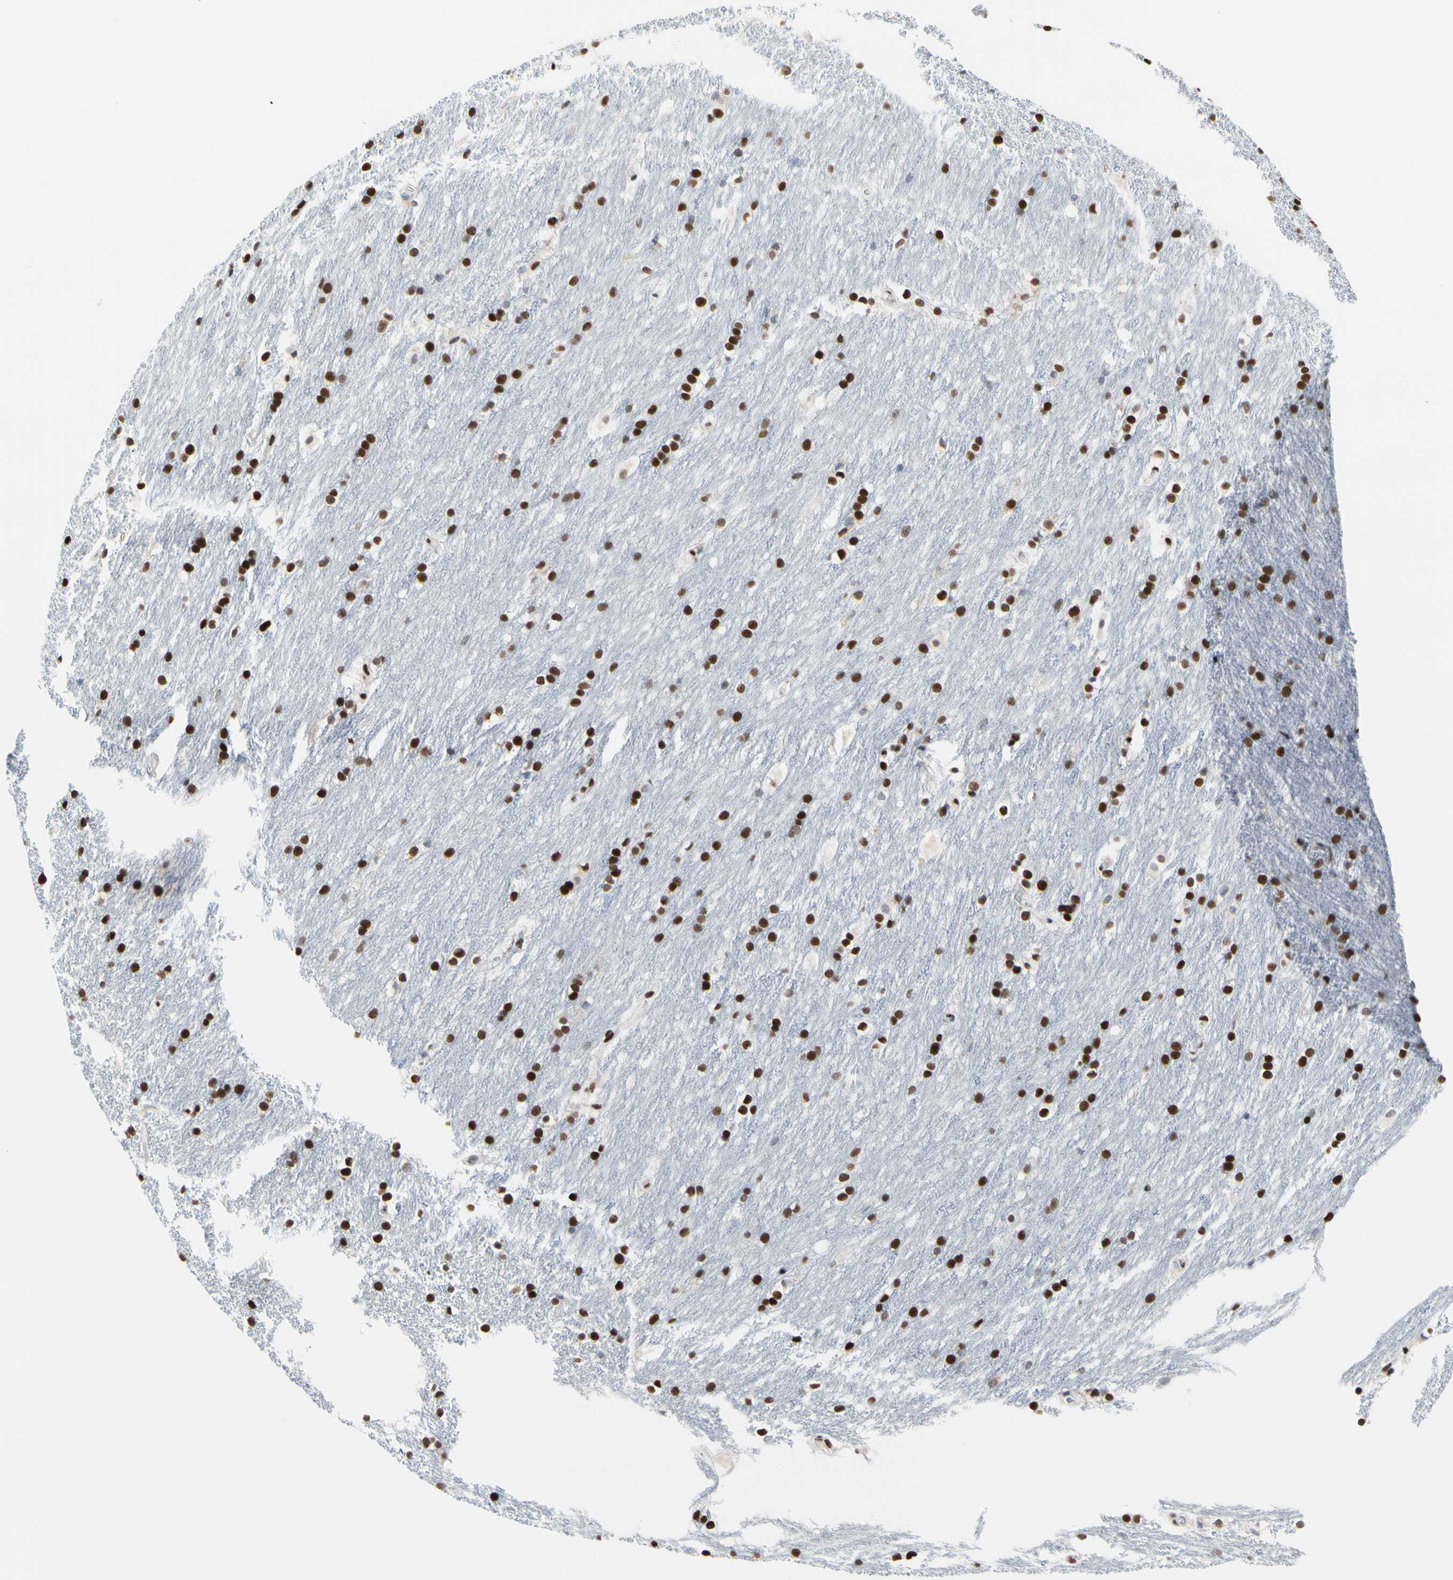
{"staining": {"intensity": "strong", "quantity": ">75%", "location": "nuclear"}, "tissue": "caudate", "cell_type": "Glial cells", "image_type": "normal", "snomed": [{"axis": "morphology", "description": "Normal tissue, NOS"}, {"axis": "topography", "description": "Lateral ventricle wall"}], "caption": "Benign caudate shows strong nuclear expression in about >75% of glial cells Immunohistochemistry (ihc) stains the protein of interest in brown and the nuclei are stained blue..", "gene": "FAM98B", "patient": {"sex": "female", "age": 19}}